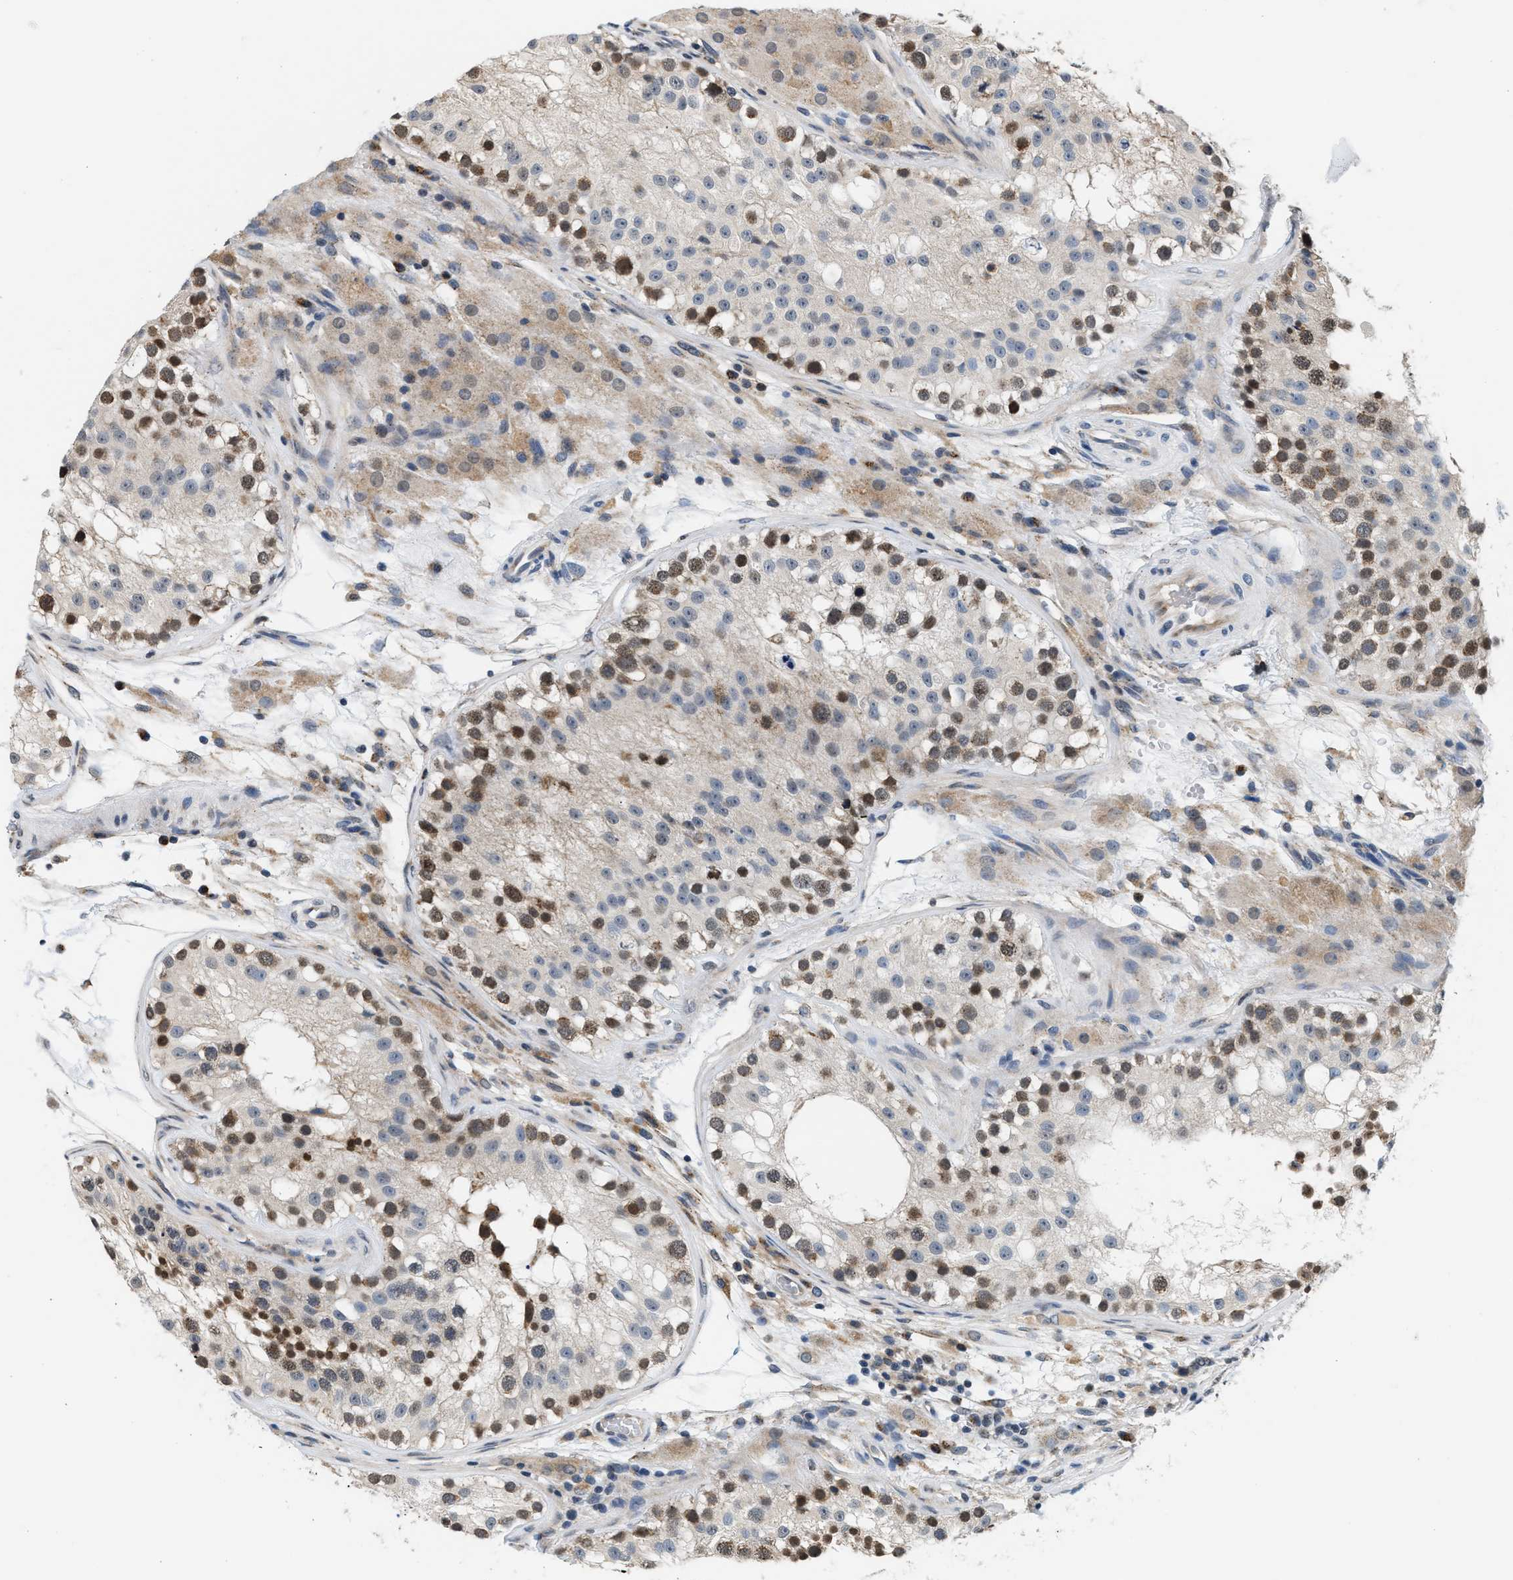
{"staining": {"intensity": "moderate", "quantity": "25%-75%", "location": "cytoplasmic/membranous,nuclear"}, "tissue": "testis", "cell_type": "Cells in seminiferous ducts", "image_type": "normal", "snomed": [{"axis": "morphology", "description": "Normal tissue, NOS"}, {"axis": "topography", "description": "Testis"}], "caption": "Immunohistochemistry (IHC) histopathology image of normal testis stained for a protein (brown), which reveals medium levels of moderate cytoplasmic/membranous,nuclear staining in about 25%-75% of cells in seminiferous ducts.", "gene": "KCNMB2", "patient": {"sex": "male", "age": 26}}